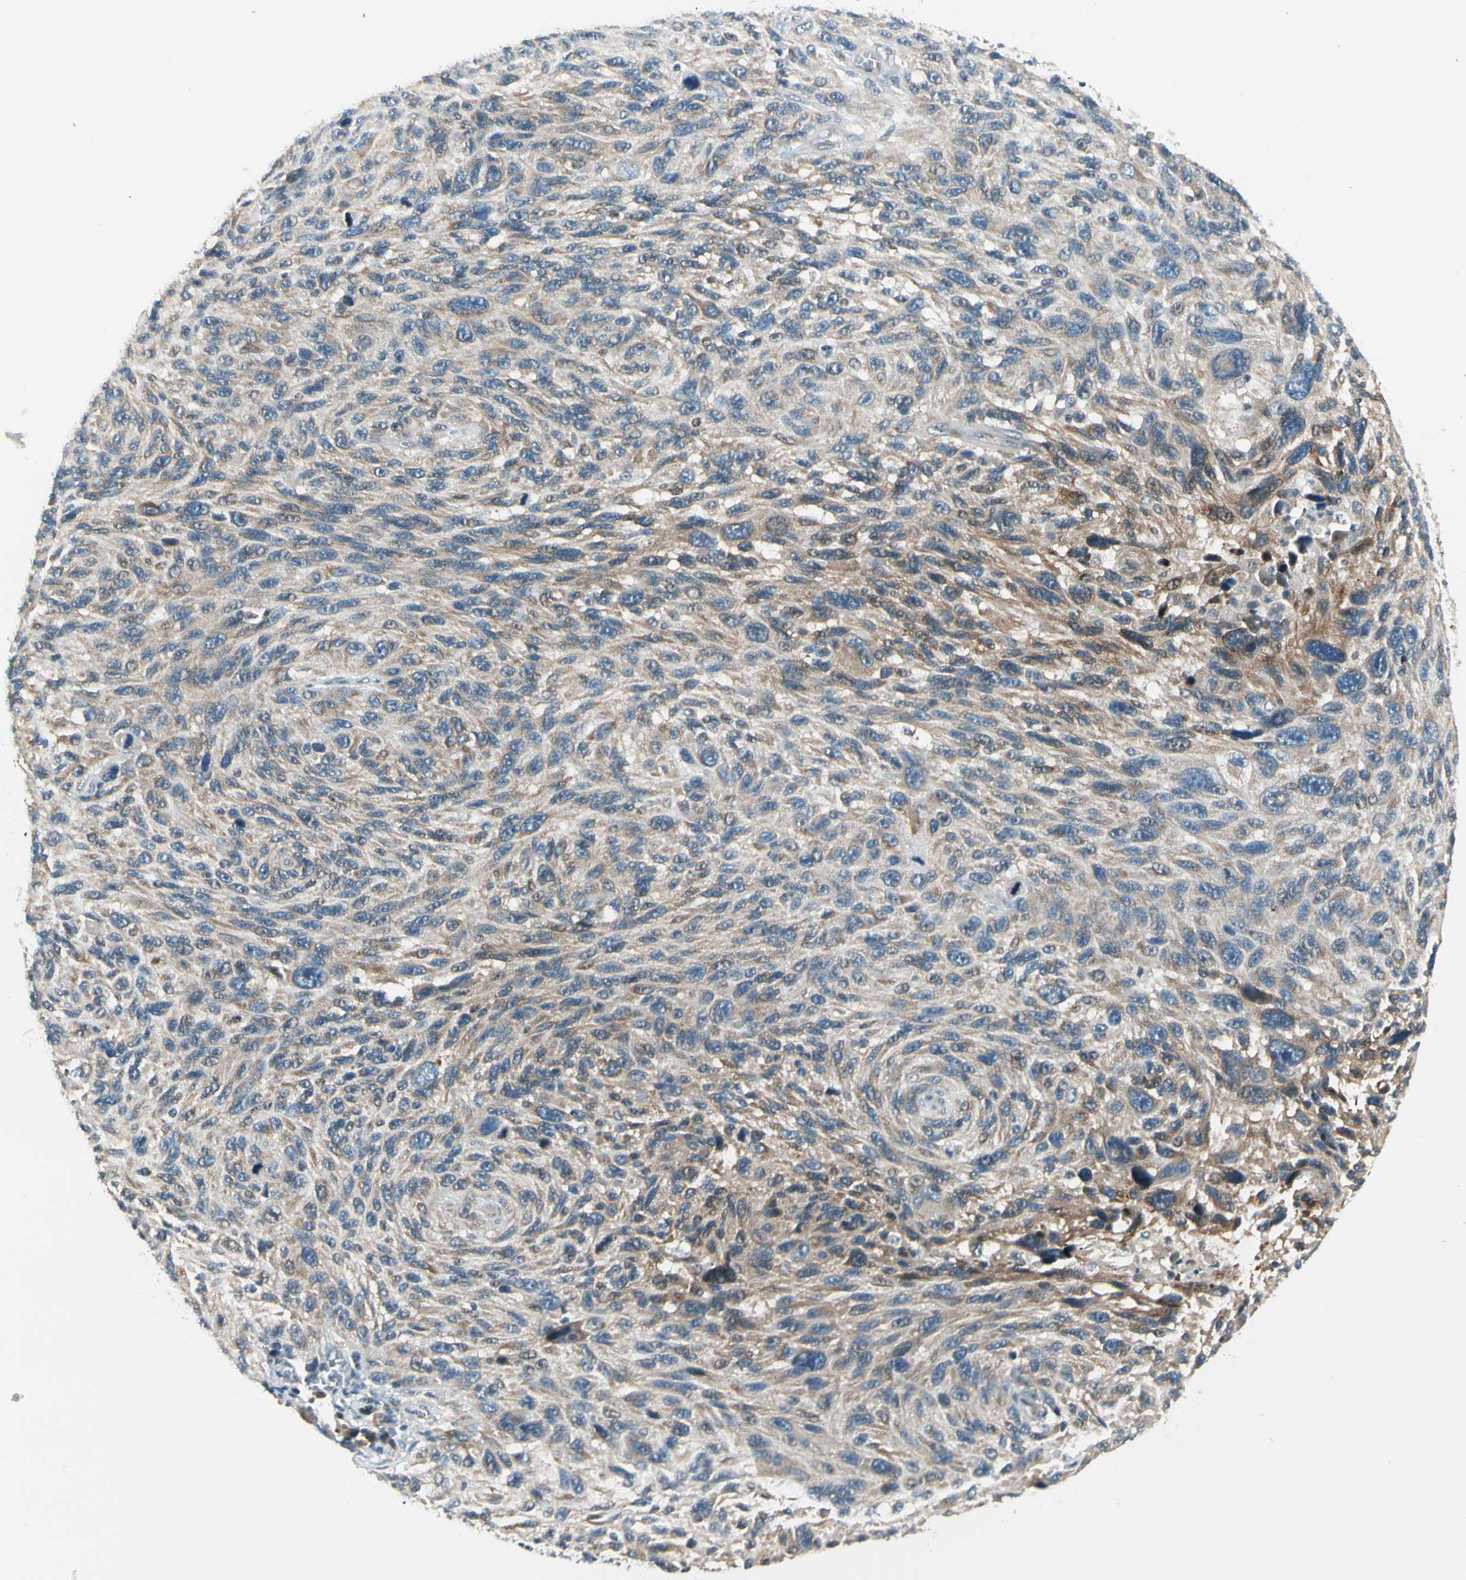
{"staining": {"intensity": "moderate", "quantity": "<25%", "location": "cytoplasmic/membranous"}, "tissue": "melanoma", "cell_type": "Tumor cells", "image_type": "cancer", "snomed": [{"axis": "morphology", "description": "Malignant melanoma, NOS"}, {"axis": "topography", "description": "Skin"}], "caption": "Moderate cytoplasmic/membranous positivity for a protein is present in about <25% of tumor cells of malignant melanoma using immunohistochemistry.", "gene": "BNIP1", "patient": {"sex": "male", "age": 53}}